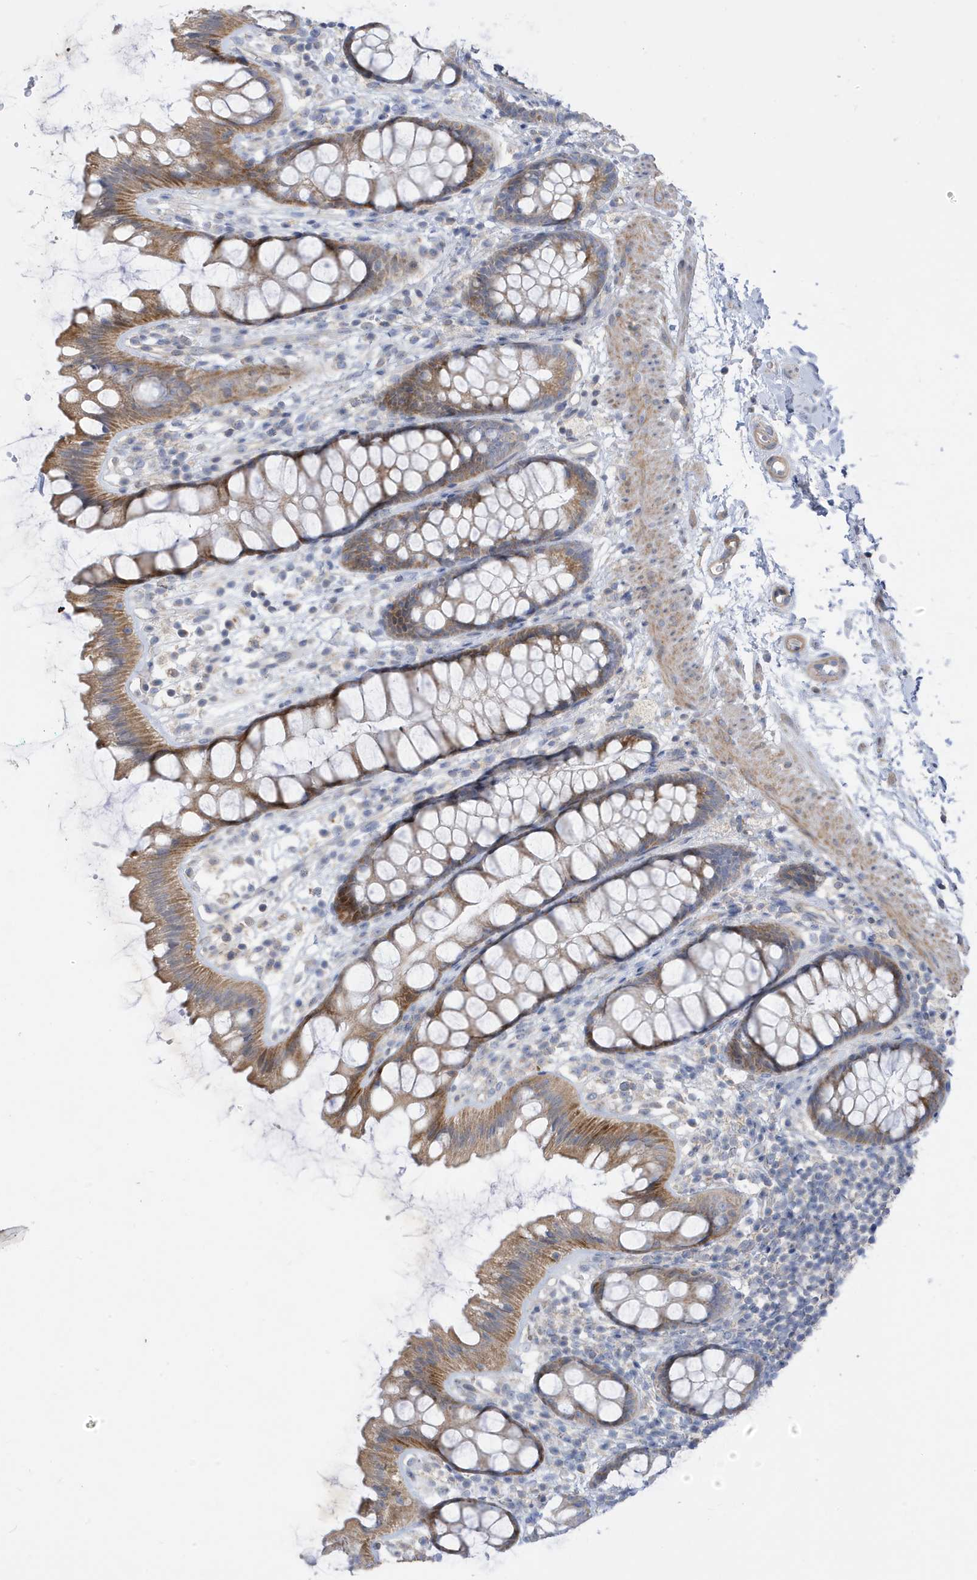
{"staining": {"intensity": "moderate", "quantity": ">75%", "location": "cytoplasmic/membranous"}, "tissue": "rectum", "cell_type": "Glandular cells", "image_type": "normal", "snomed": [{"axis": "morphology", "description": "Normal tissue, NOS"}, {"axis": "topography", "description": "Rectum"}], "caption": "IHC photomicrograph of unremarkable rectum: human rectum stained using immunohistochemistry displays medium levels of moderate protein expression localized specifically in the cytoplasmic/membranous of glandular cells, appearing as a cytoplasmic/membranous brown color.", "gene": "ATP13A5", "patient": {"sex": "female", "age": 65}}